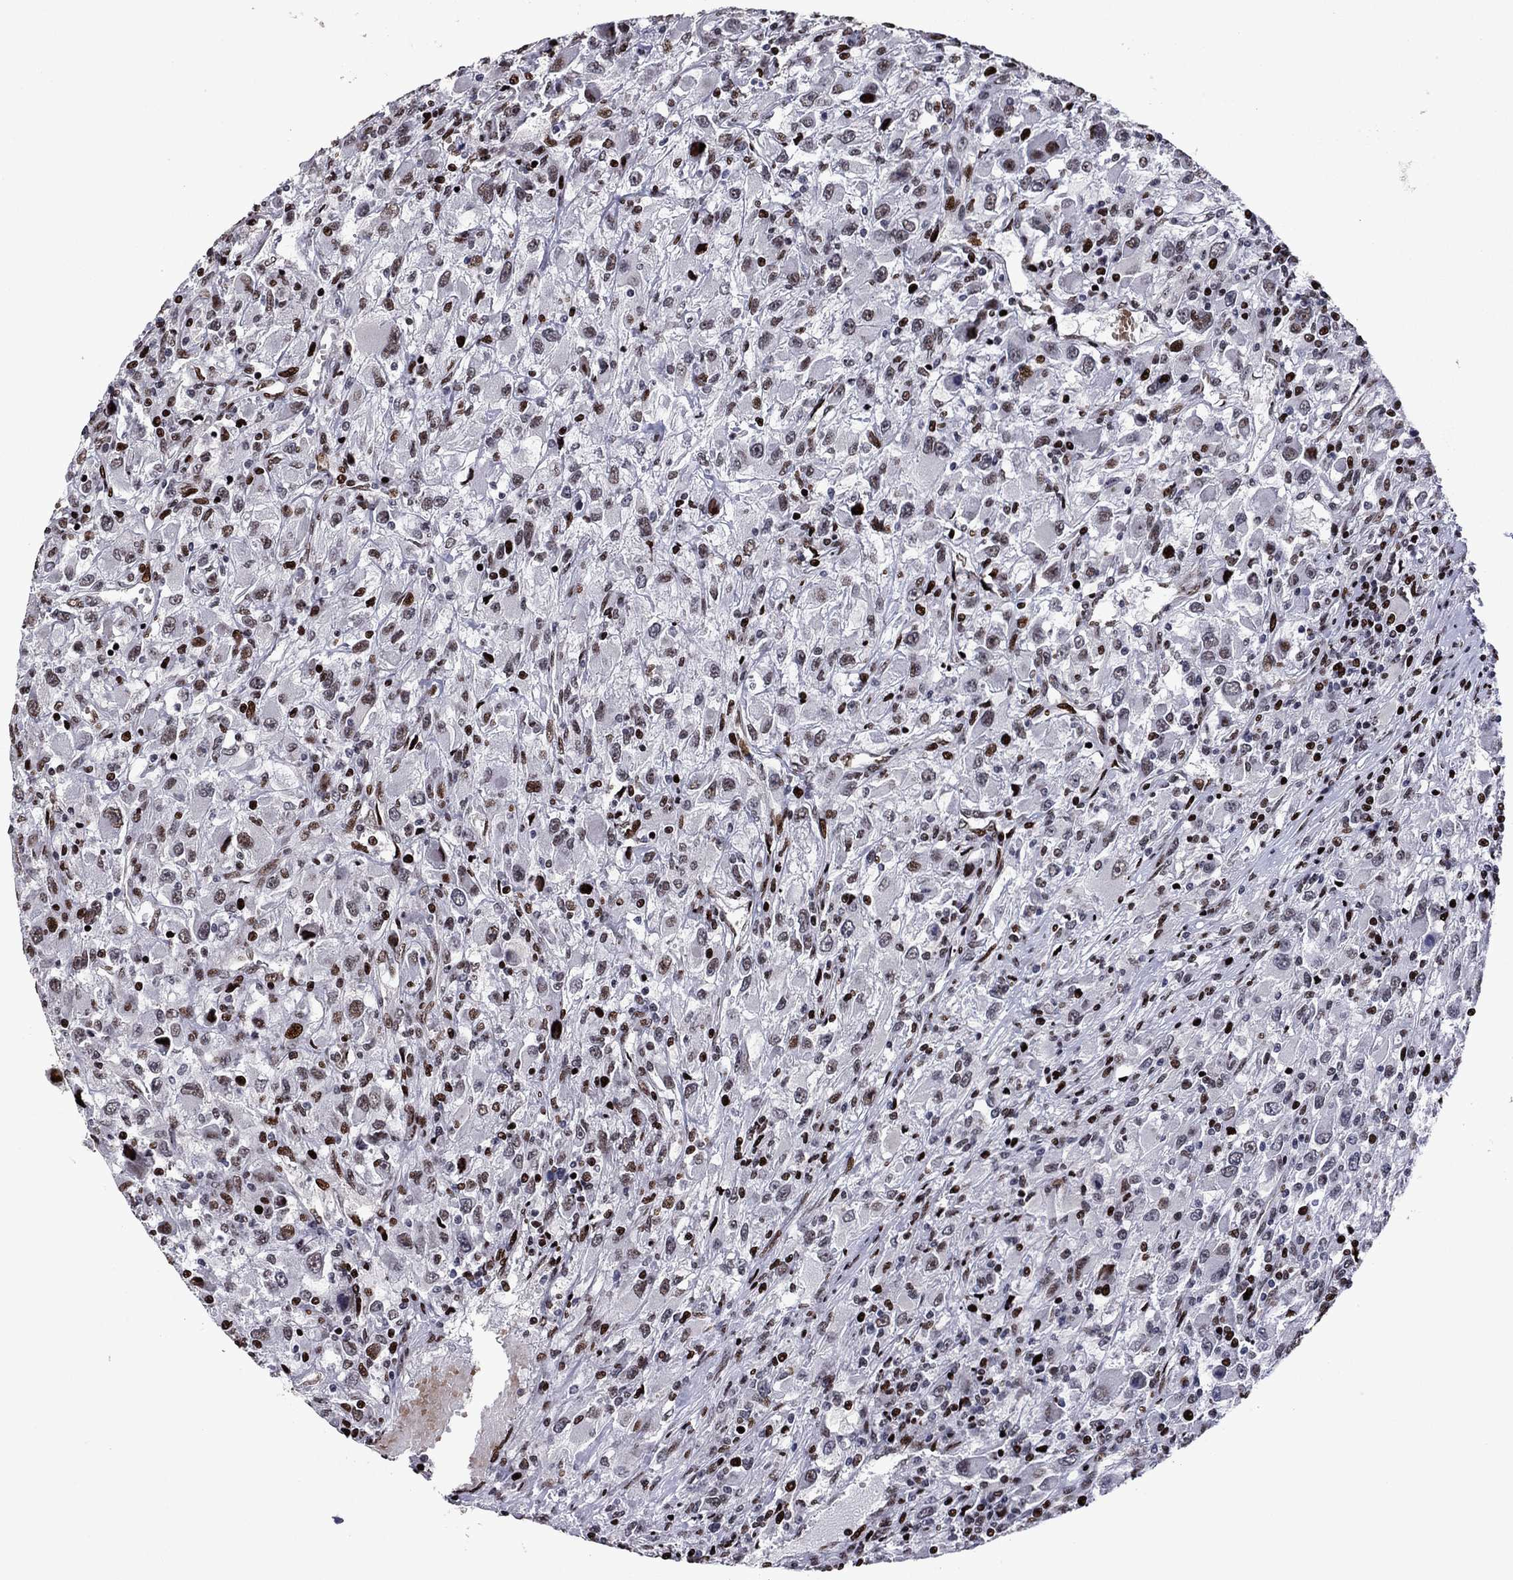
{"staining": {"intensity": "strong", "quantity": "<25%", "location": "nuclear"}, "tissue": "renal cancer", "cell_type": "Tumor cells", "image_type": "cancer", "snomed": [{"axis": "morphology", "description": "Adenocarcinoma, NOS"}, {"axis": "topography", "description": "Kidney"}], "caption": "Protein staining by immunohistochemistry shows strong nuclear staining in about <25% of tumor cells in adenocarcinoma (renal).", "gene": "LIMK1", "patient": {"sex": "female", "age": 67}}